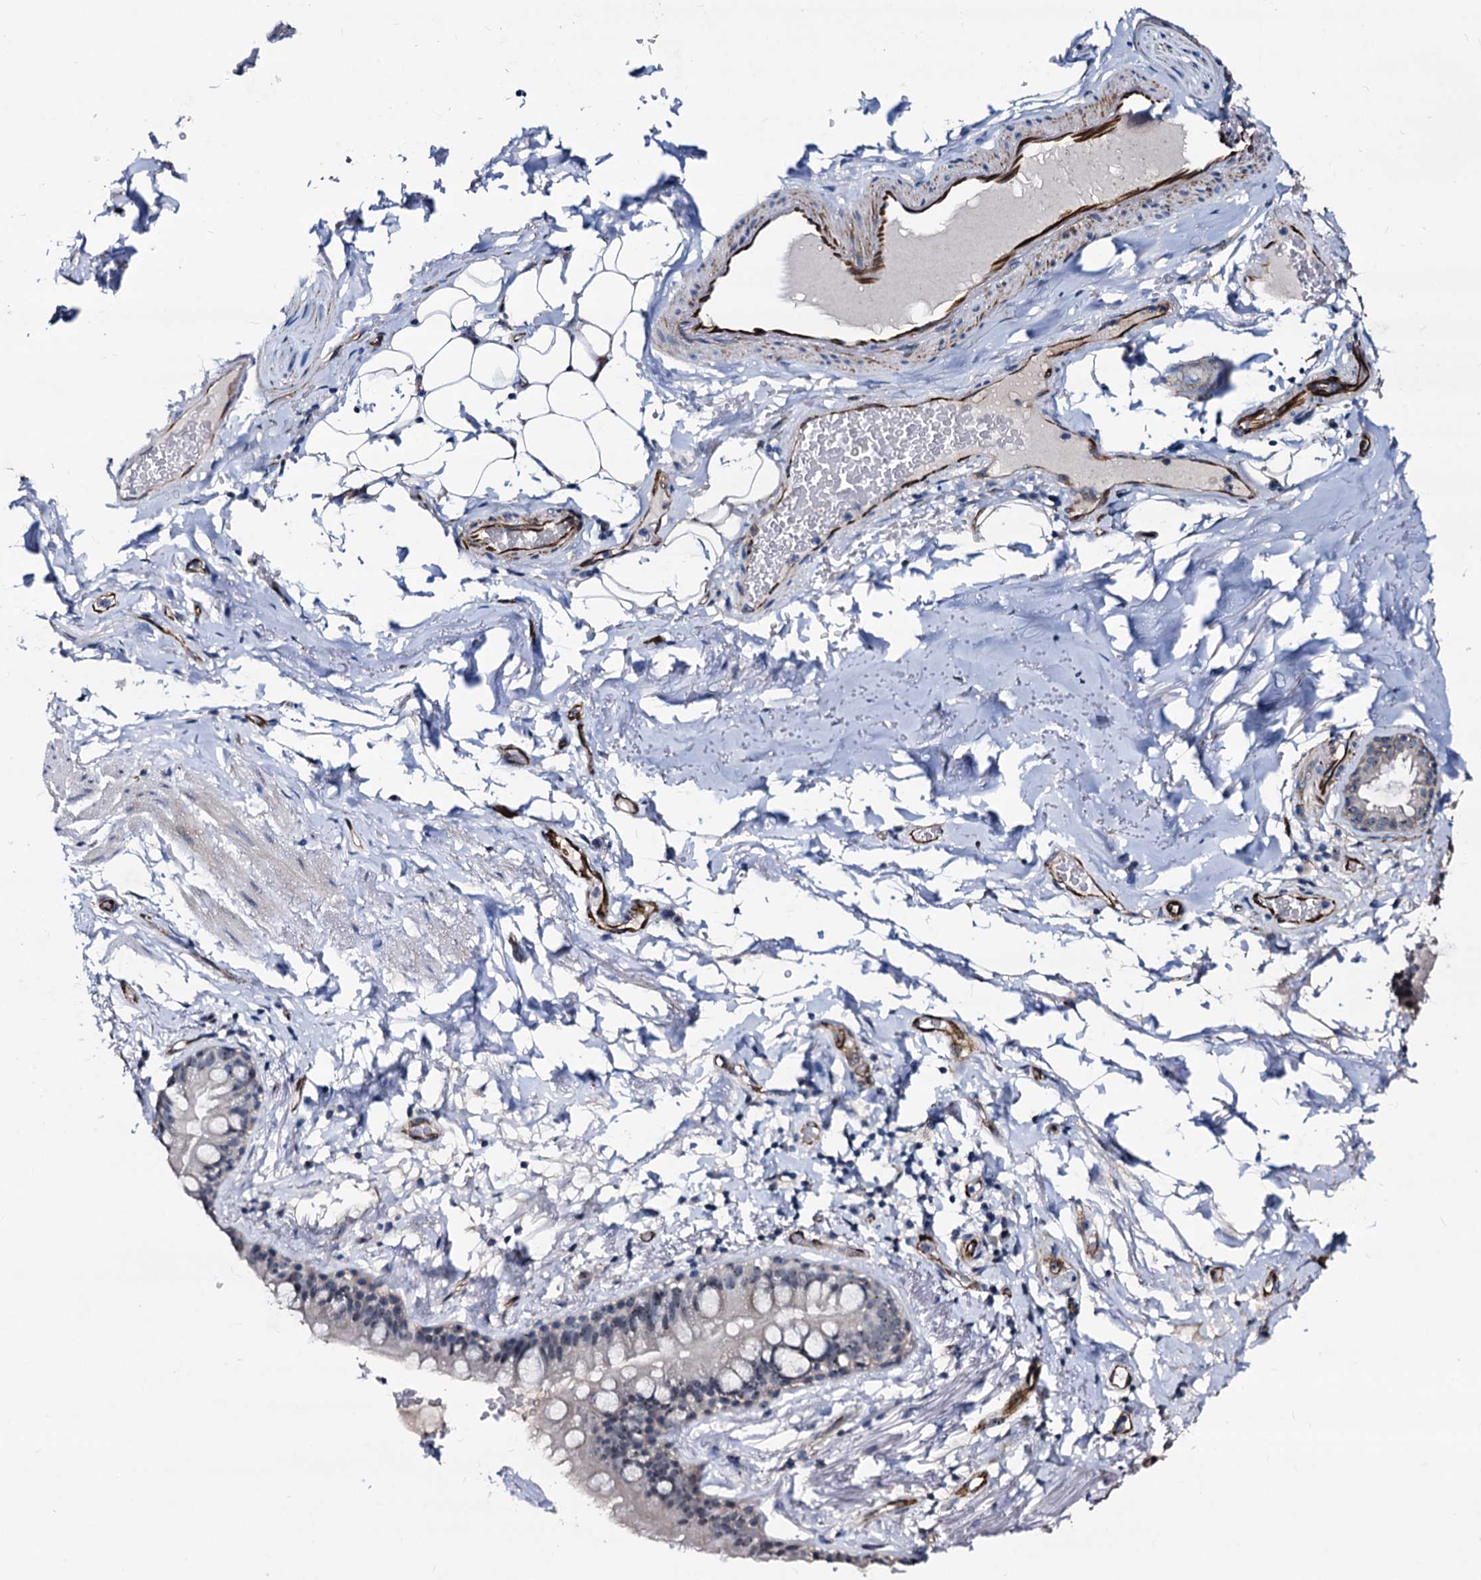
{"staining": {"intensity": "negative", "quantity": "none", "location": "none"}, "tissue": "adipose tissue", "cell_type": "Adipocytes", "image_type": "normal", "snomed": [{"axis": "morphology", "description": "Normal tissue, NOS"}, {"axis": "topography", "description": "Lymph node"}, {"axis": "topography", "description": "Bronchus"}], "caption": "A histopathology image of human adipose tissue is negative for staining in adipocytes.", "gene": "EMG1", "patient": {"sex": "male", "age": 63}}